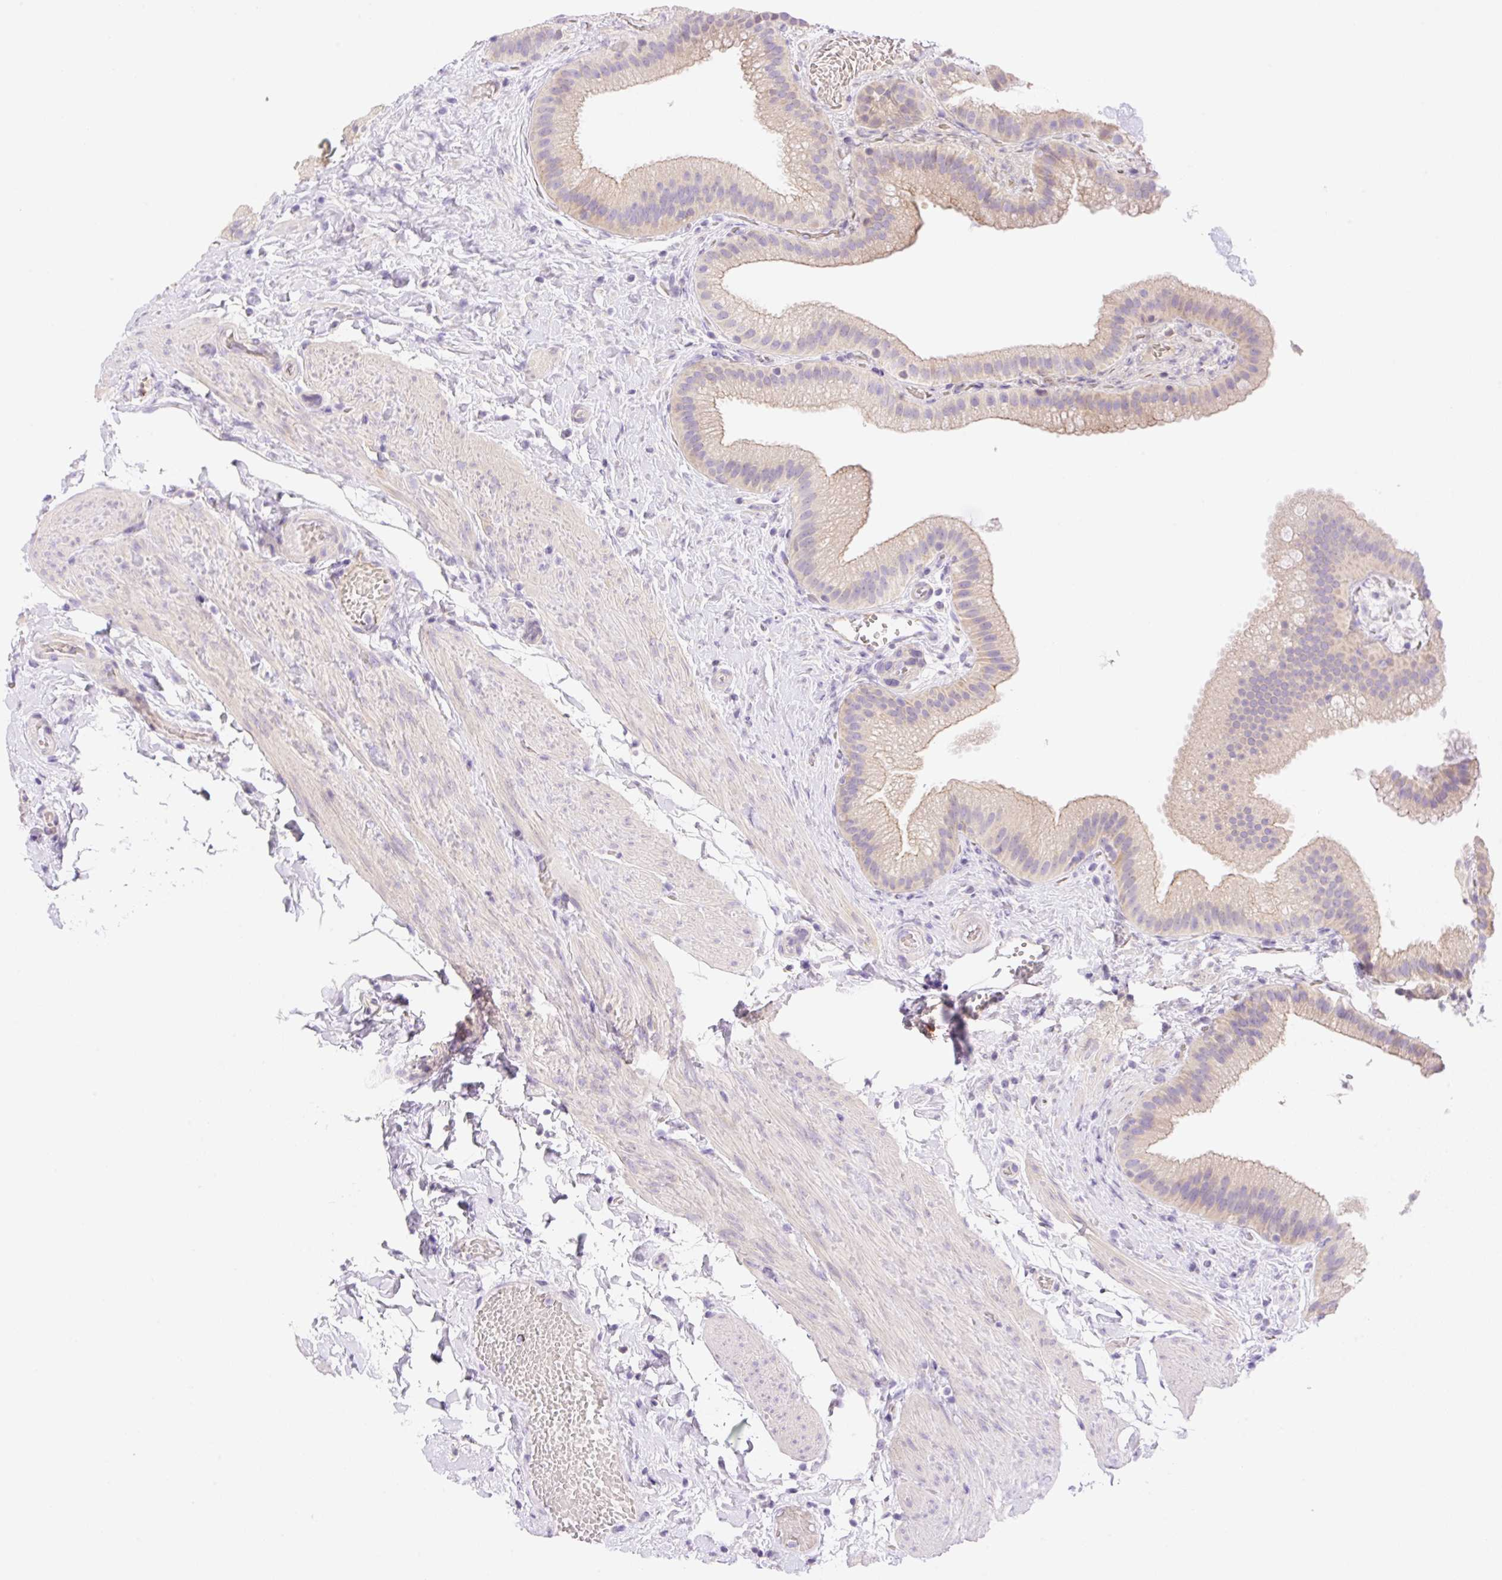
{"staining": {"intensity": "weak", "quantity": "25%-75%", "location": "cytoplasmic/membranous"}, "tissue": "gallbladder", "cell_type": "Glandular cells", "image_type": "normal", "snomed": [{"axis": "morphology", "description": "Normal tissue, NOS"}, {"axis": "topography", "description": "Gallbladder"}], "caption": "Benign gallbladder reveals weak cytoplasmic/membranous positivity in about 25%-75% of glandular cells.", "gene": "DENND5A", "patient": {"sex": "female", "age": 63}}